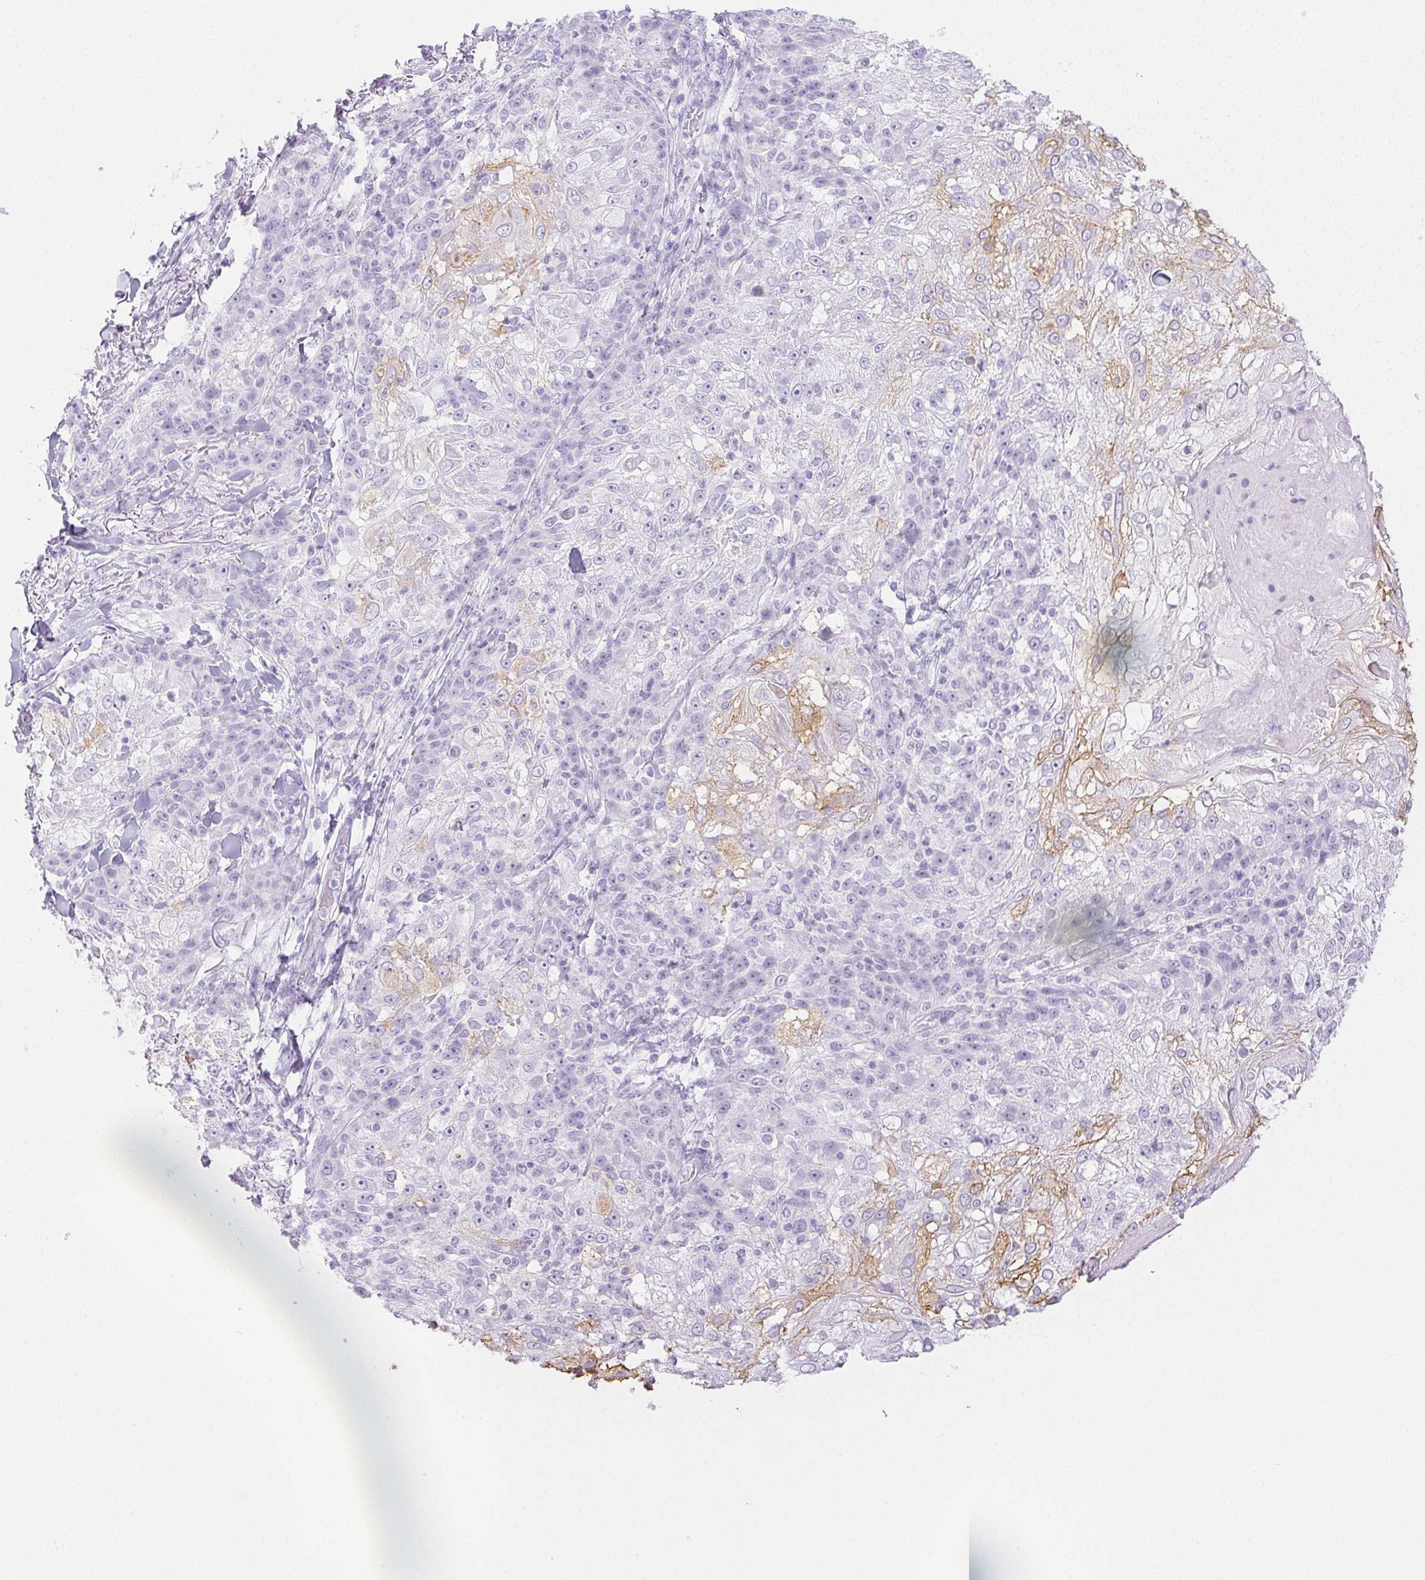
{"staining": {"intensity": "weak", "quantity": "<25%", "location": "cytoplasmic/membranous"}, "tissue": "skin cancer", "cell_type": "Tumor cells", "image_type": "cancer", "snomed": [{"axis": "morphology", "description": "Normal tissue, NOS"}, {"axis": "morphology", "description": "Squamous cell carcinoma, NOS"}, {"axis": "topography", "description": "Skin"}], "caption": "Immunohistochemistry (IHC) photomicrograph of skin cancer (squamous cell carcinoma) stained for a protein (brown), which reveals no expression in tumor cells.", "gene": "PI3", "patient": {"sex": "female", "age": 83}}